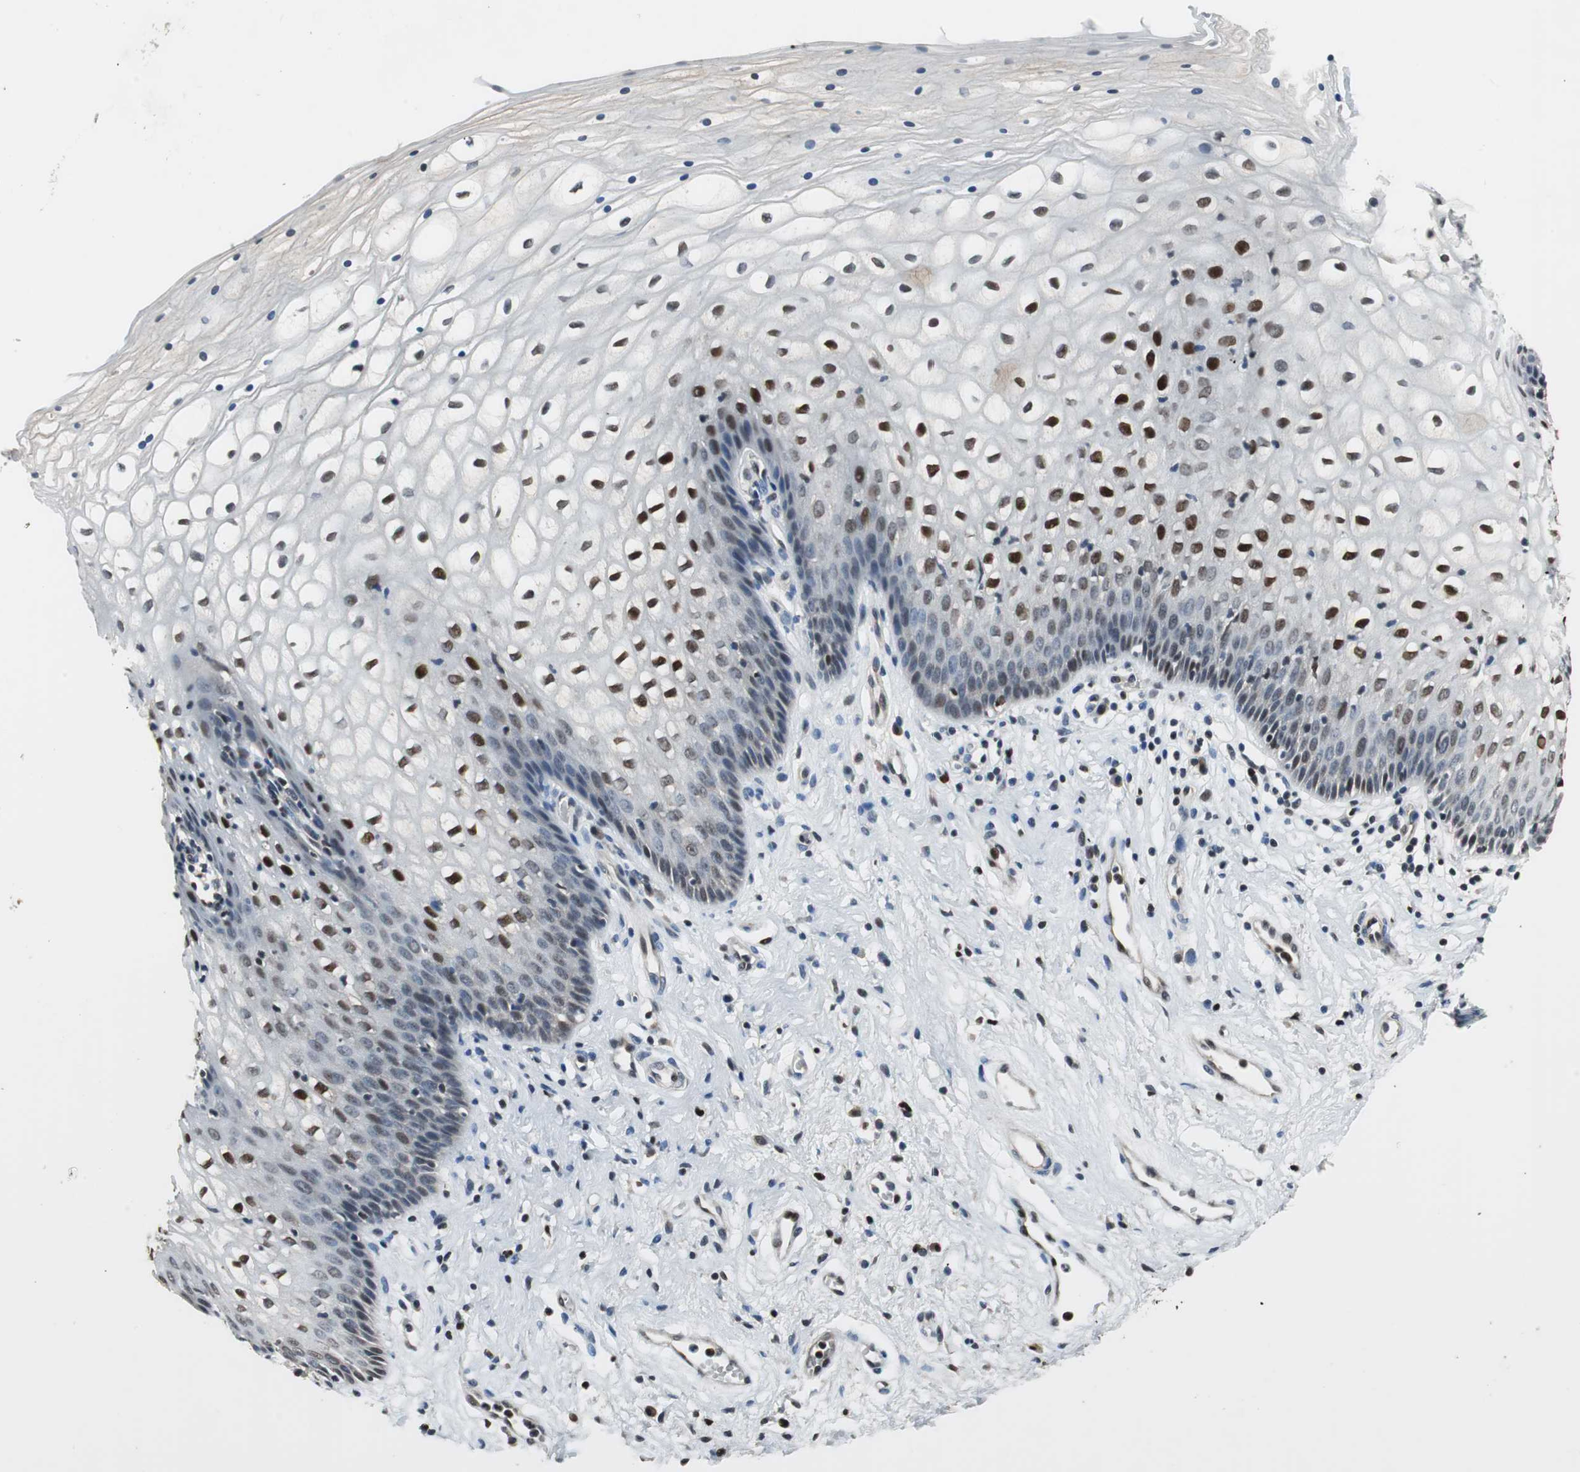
{"staining": {"intensity": "weak", "quantity": "<25%", "location": "nuclear"}, "tissue": "vagina", "cell_type": "Squamous epithelial cells", "image_type": "normal", "snomed": [{"axis": "morphology", "description": "Normal tissue, NOS"}, {"axis": "topography", "description": "Vagina"}], "caption": "Squamous epithelial cells show no significant protein staining in benign vagina. (Brightfield microscopy of DAB IHC at high magnification).", "gene": "MAFB", "patient": {"sex": "female", "age": 34}}